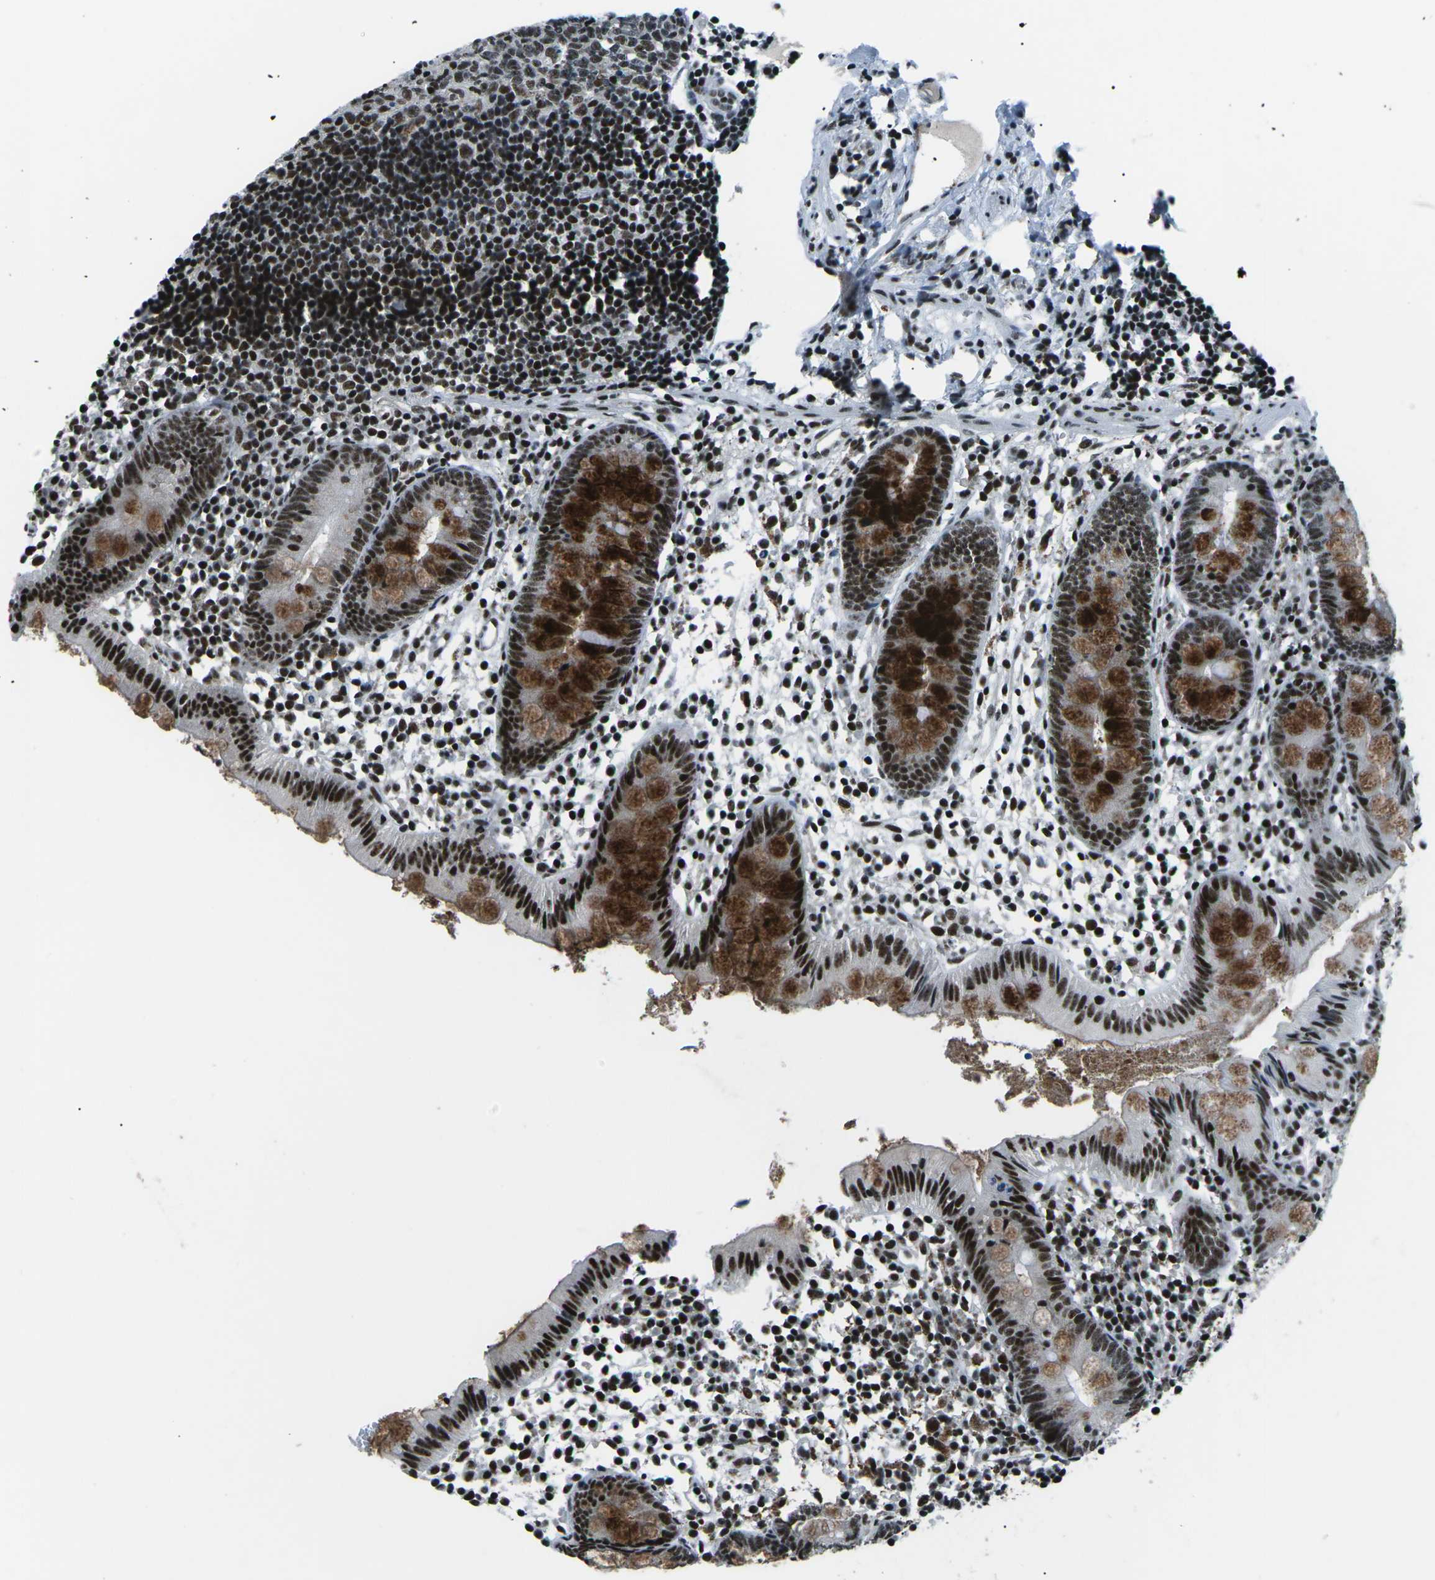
{"staining": {"intensity": "moderate", "quantity": ">75%", "location": "cytoplasmic/membranous,nuclear"}, "tissue": "appendix", "cell_type": "Glandular cells", "image_type": "normal", "snomed": [{"axis": "morphology", "description": "Normal tissue, NOS"}, {"axis": "topography", "description": "Appendix"}], "caption": "Protein expression analysis of unremarkable human appendix reveals moderate cytoplasmic/membranous,nuclear staining in approximately >75% of glandular cells.", "gene": "RBL2", "patient": {"sex": "female", "age": 20}}